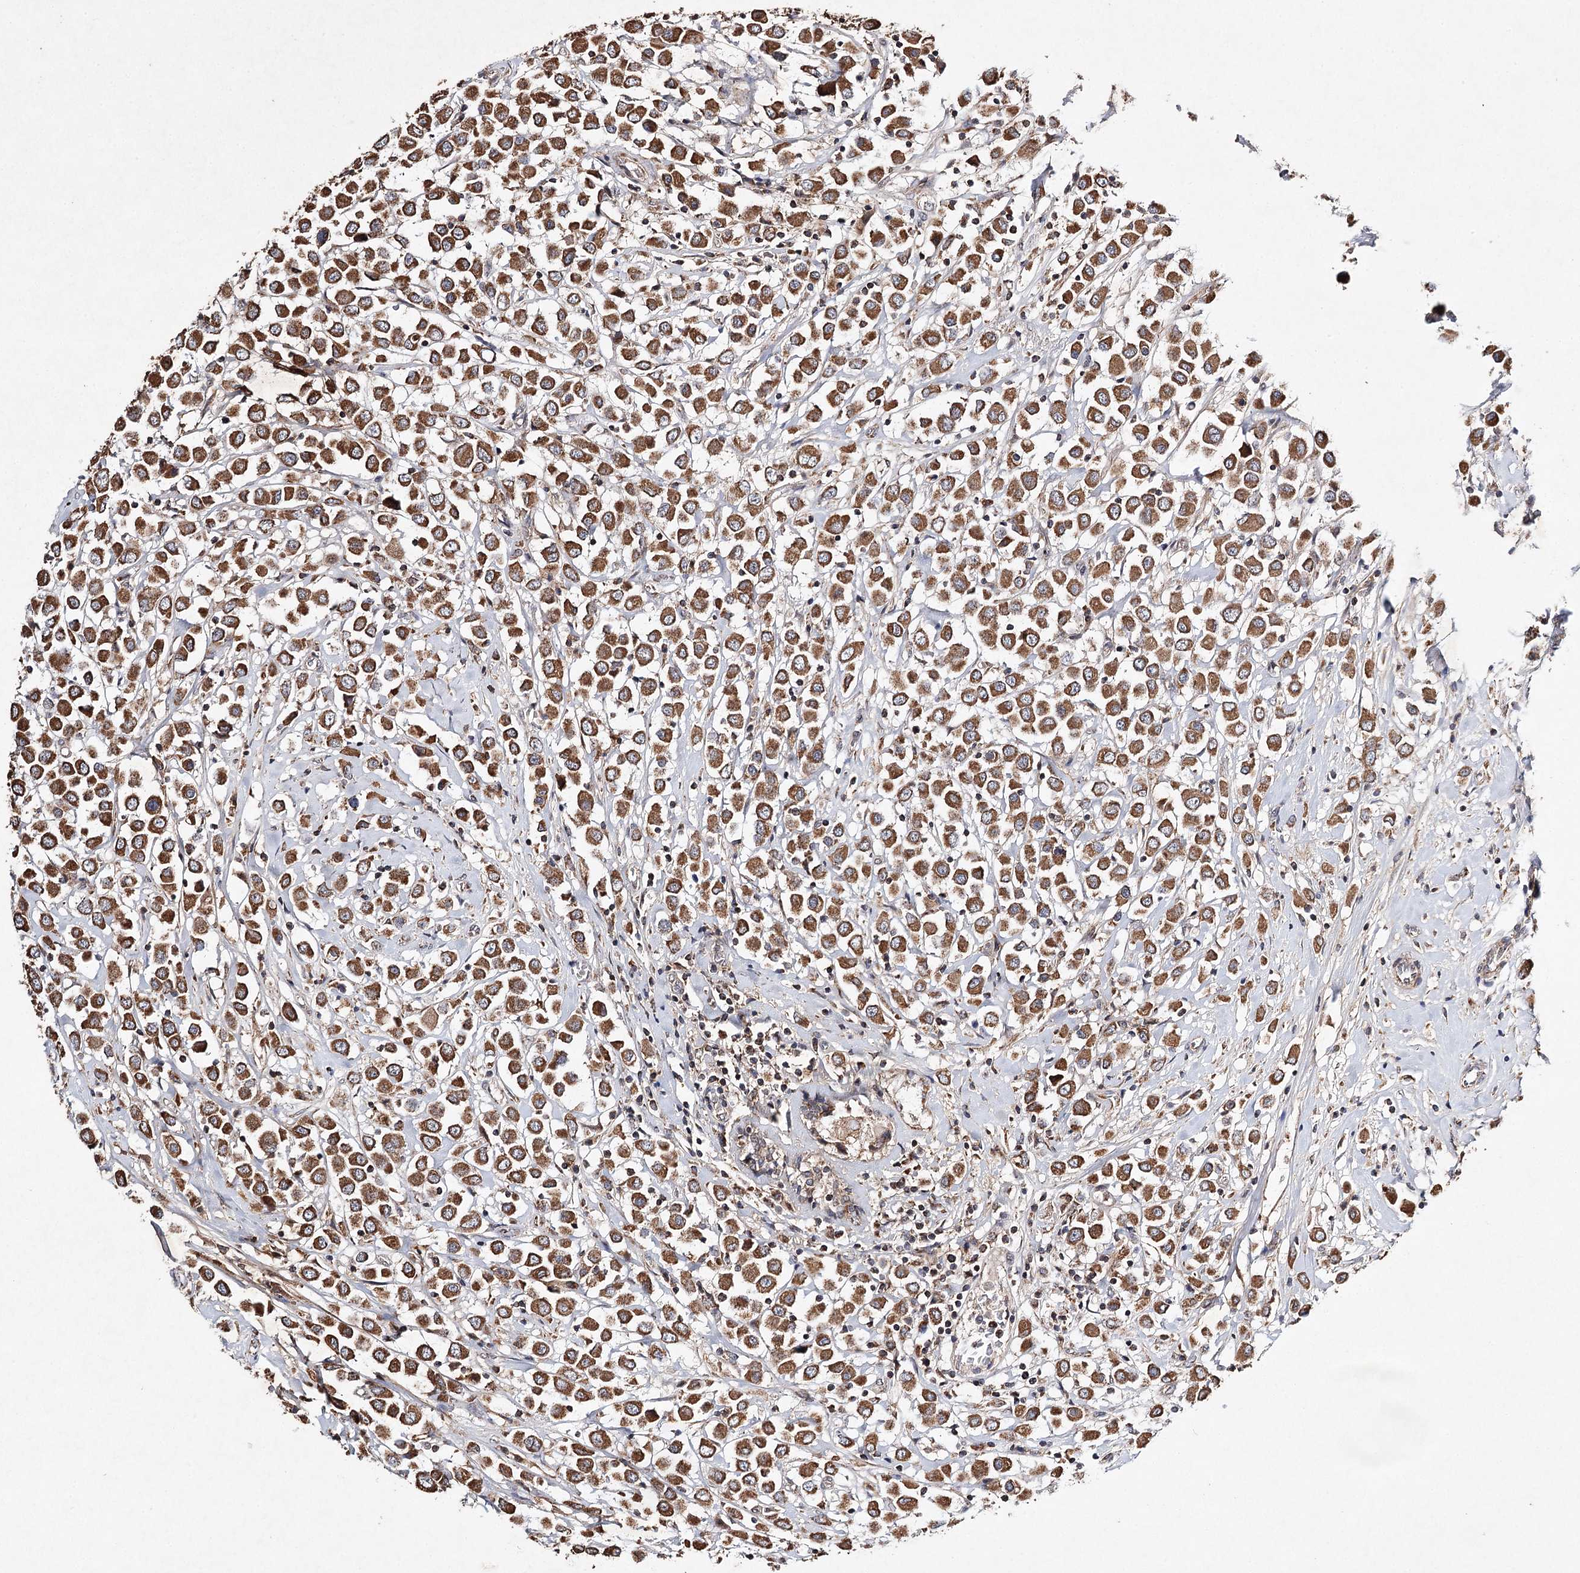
{"staining": {"intensity": "strong", "quantity": ">75%", "location": "cytoplasmic/membranous"}, "tissue": "breast cancer", "cell_type": "Tumor cells", "image_type": "cancer", "snomed": [{"axis": "morphology", "description": "Duct carcinoma"}, {"axis": "topography", "description": "Breast"}], "caption": "A brown stain shows strong cytoplasmic/membranous expression of a protein in breast cancer tumor cells. Nuclei are stained in blue.", "gene": "PIK3CB", "patient": {"sex": "female", "age": 61}}